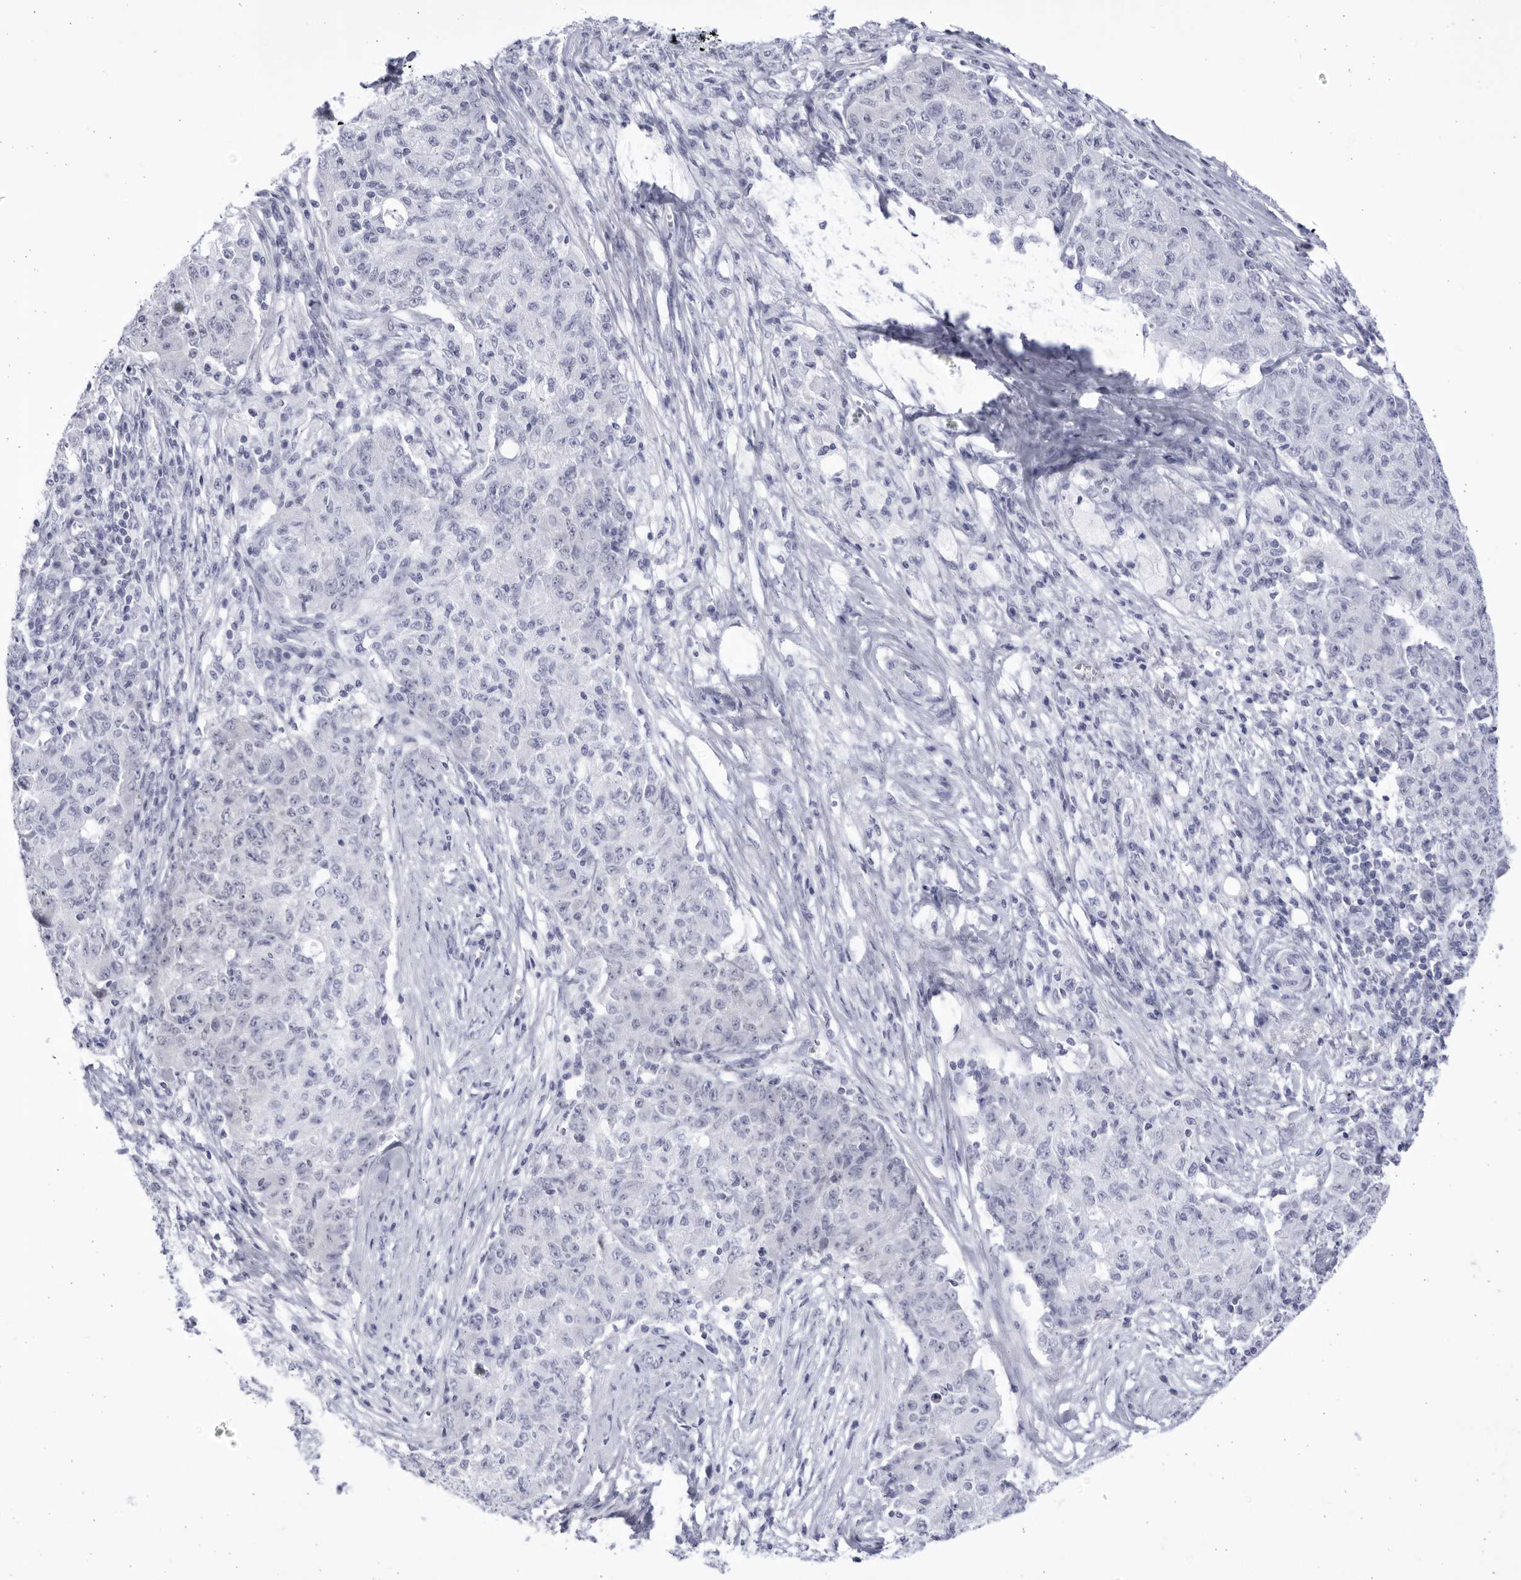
{"staining": {"intensity": "negative", "quantity": "none", "location": "none"}, "tissue": "ovarian cancer", "cell_type": "Tumor cells", "image_type": "cancer", "snomed": [{"axis": "morphology", "description": "Carcinoma, endometroid"}, {"axis": "topography", "description": "Ovary"}], "caption": "Tumor cells are negative for brown protein staining in endometroid carcinoma (ovarian).", "gene": "CCDC181", "patient": {"sex": "female", "age": 42}}